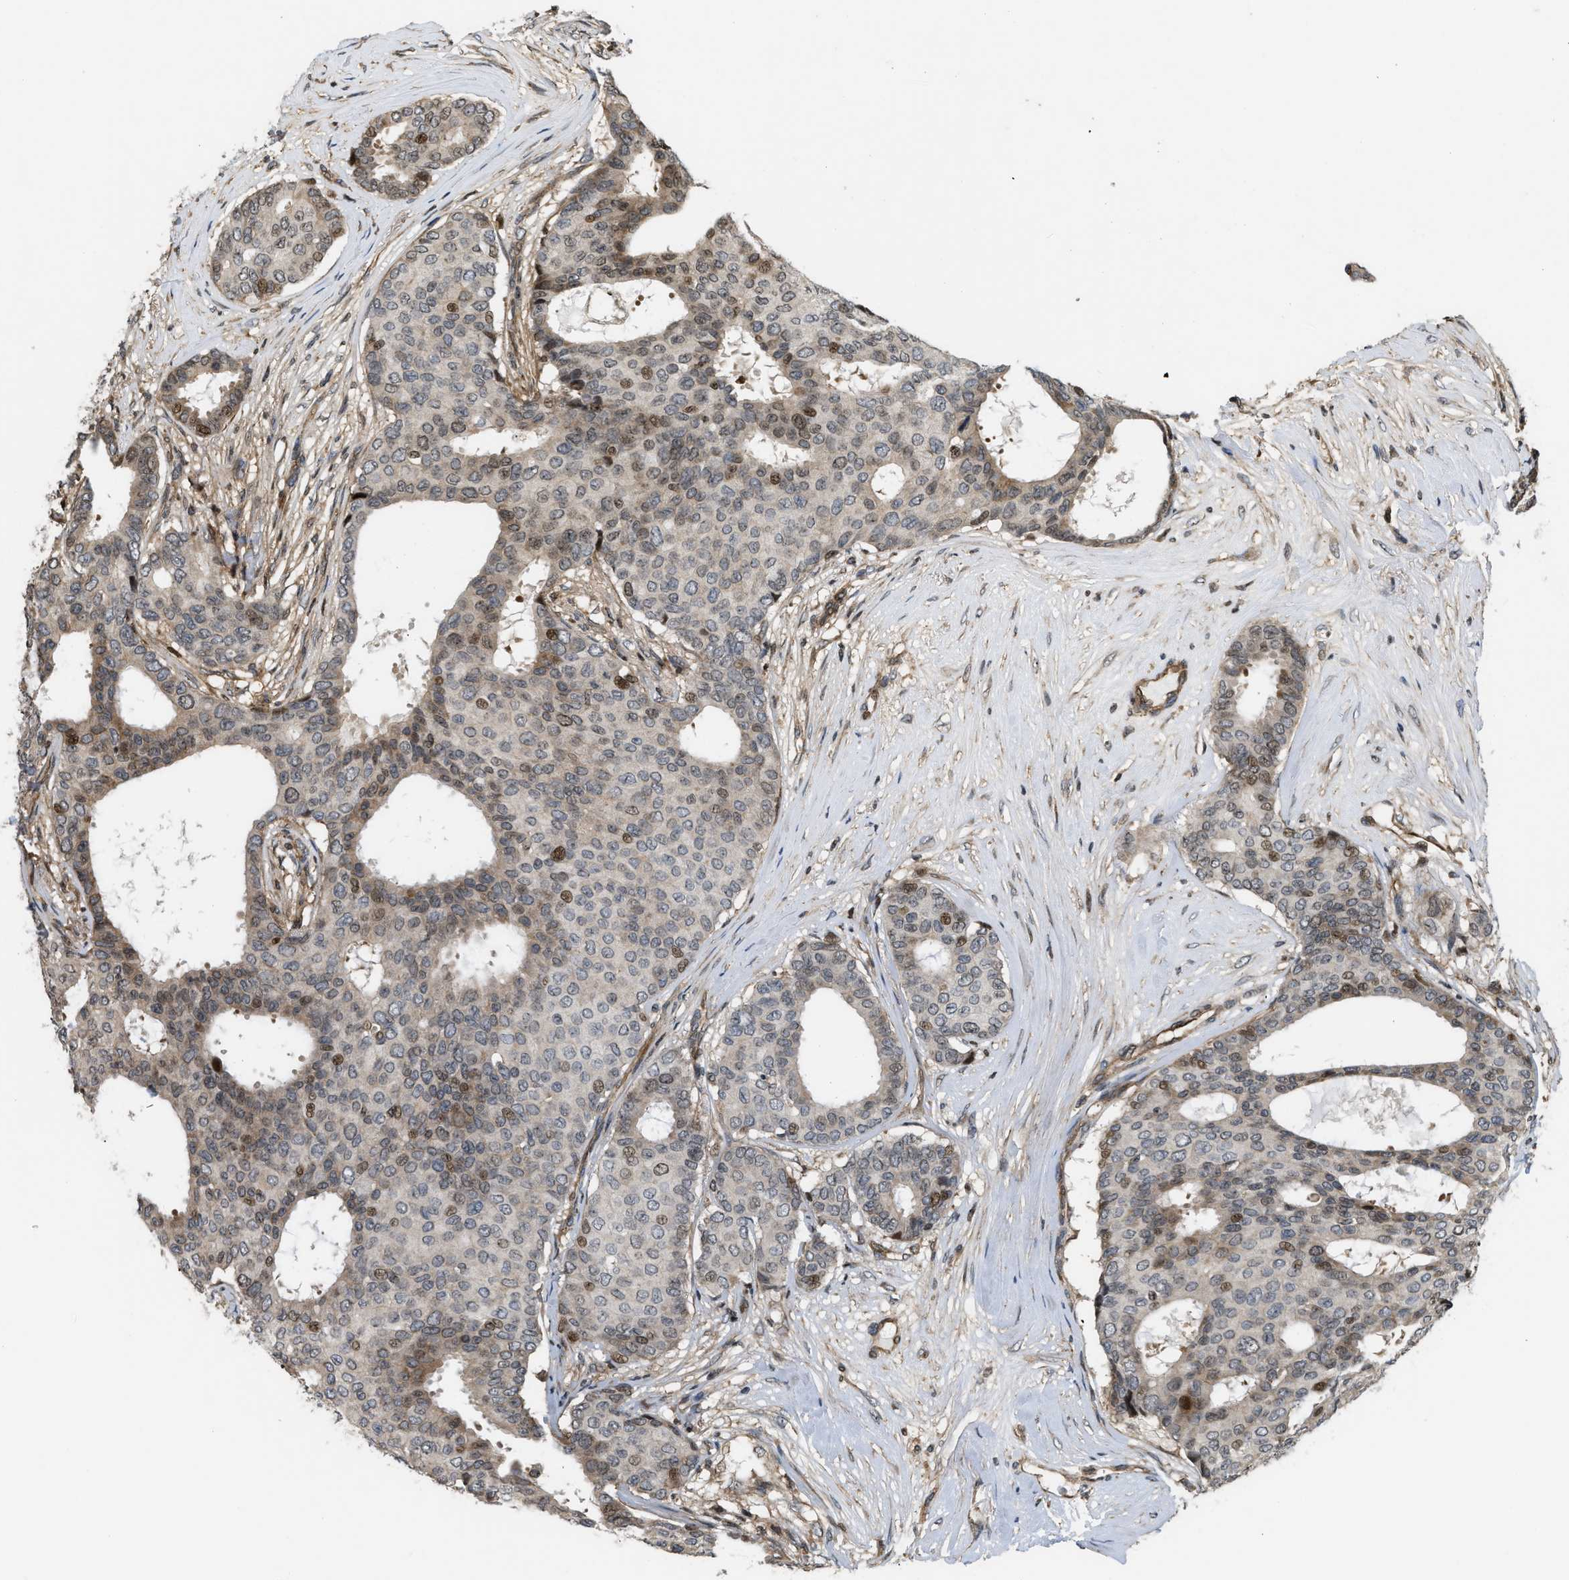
{"staining": {"intensity": "moderate", "quantity": "<25%", "location": "nuclear"}, "tissue": "breast cancer", "cell_type": "Tumor cells", "image_type": "cancer", "snomed": [{"axis": "morphology", "description": "Duct carcinoma"}, {"axis": "topography", "description": "Breast"}], "caption": "Protein analysis of breast cancer (intraductal carcinoma) tissue exhibits moderate nuclear staining in about <25% of tumor cells. (brown staining indicates protein expression, while blue staining denotes nuclei).", "gene": "LTA4H", "patient": {"sex": "female", "age": 75}}